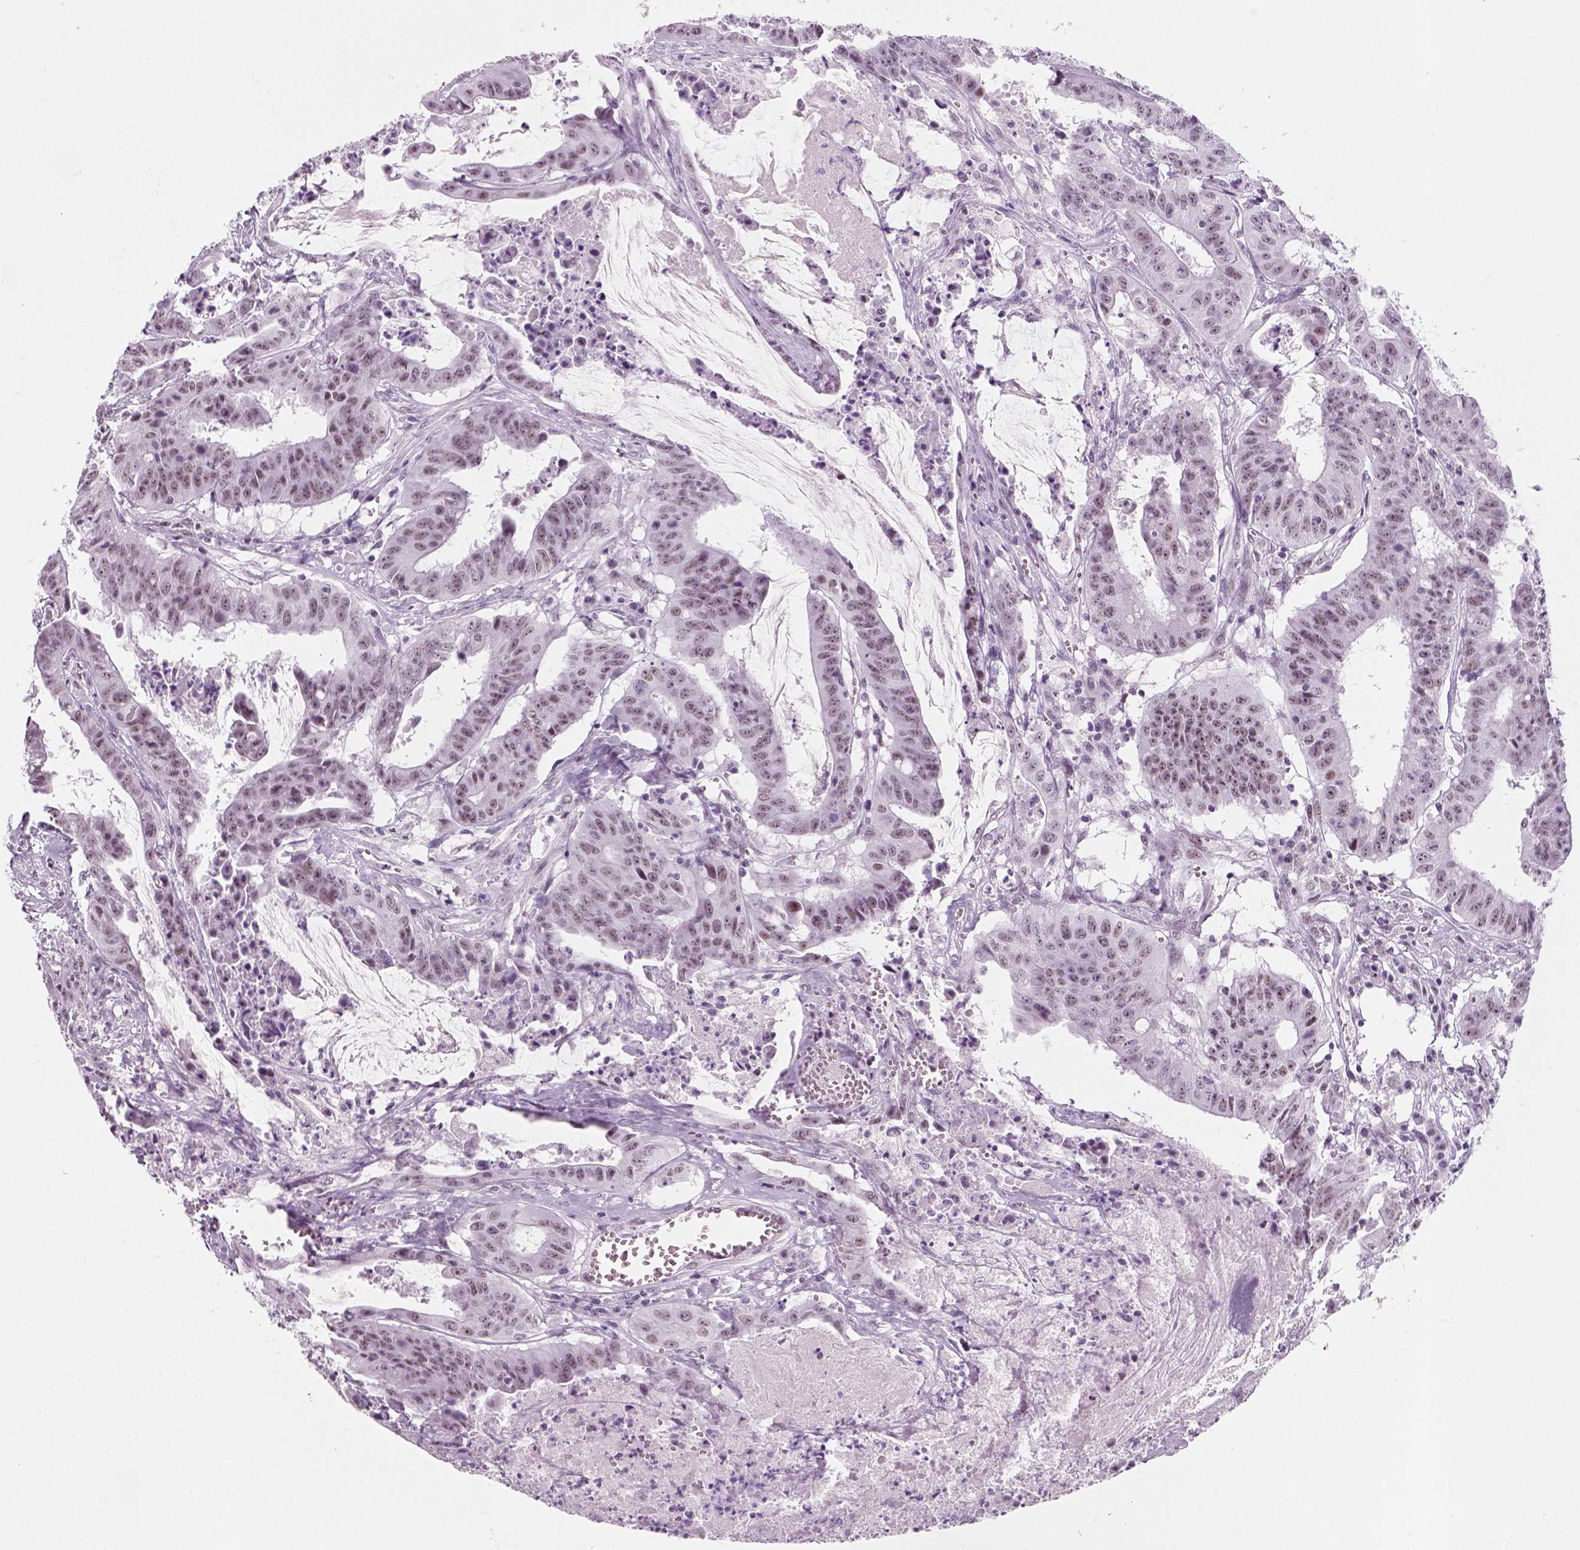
{"staining": {"intensity": "weak", "quantity": "25%-75%", "location": "nuclear"}, "tissue": "colorectal cancer", "cell_type": "Tumor cells", "image_type": "cancer", "snomed": [{"axis": "morphology", "description": "Adenocarcinoma, NOS"}, {"axis": "topography", "description": "Colon"}], "caption": "Immunohistochemistry (IHC) image of neoplastic tissue: human colorectal cancer (adenocarcinoma) stained using immunohistochemistry (IHC) reveals low levels of weak protein expression localized specifically in the nuclear of tumor cells, appearing as a nuclear brown color.", "gene": "ZNF865", "patient": {"sex": "male", "age": 33}}